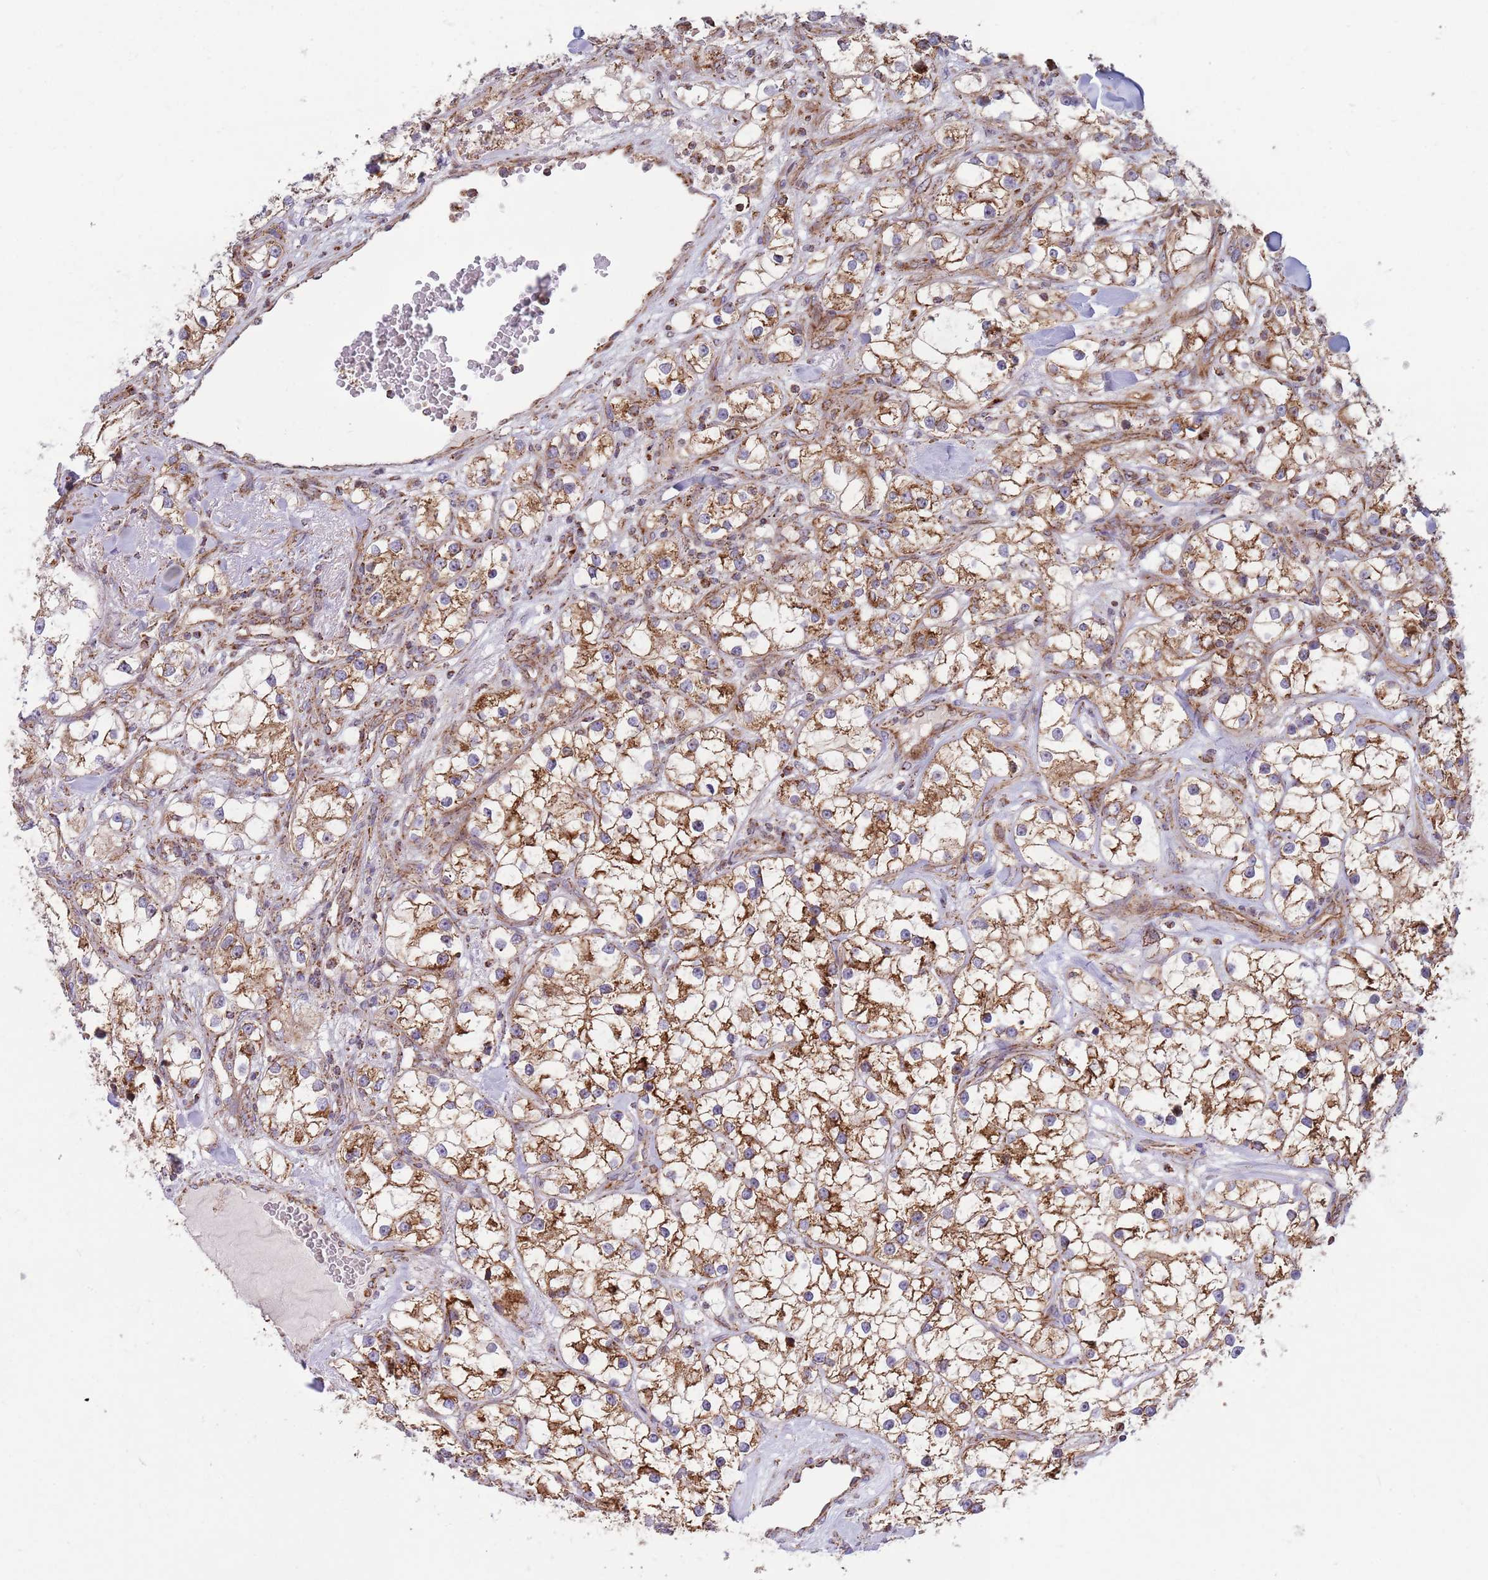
{"staining": {"intensity": "strong", "quantity": ">75%", "location": "cytoplasmic/membranous"}, "tissue": "renal cancer", "cell_type": "Tumor cells", "image_type": "cancer", "snomed": [{"axis": "morphology", "description": "Adenocarcinoma, NOS"}, {"axis": "topography", "description": "Kidney"}], "caption": "Tumor cells display strong cytoplasmic/membranous staining in about >75% of cells in renal adenocarcinoma. The protein of interest is shown in brown color, while the nuclei are stained blue.", "gene": "ATP5PD", "patient": {"sex": "male", "age": 77}}